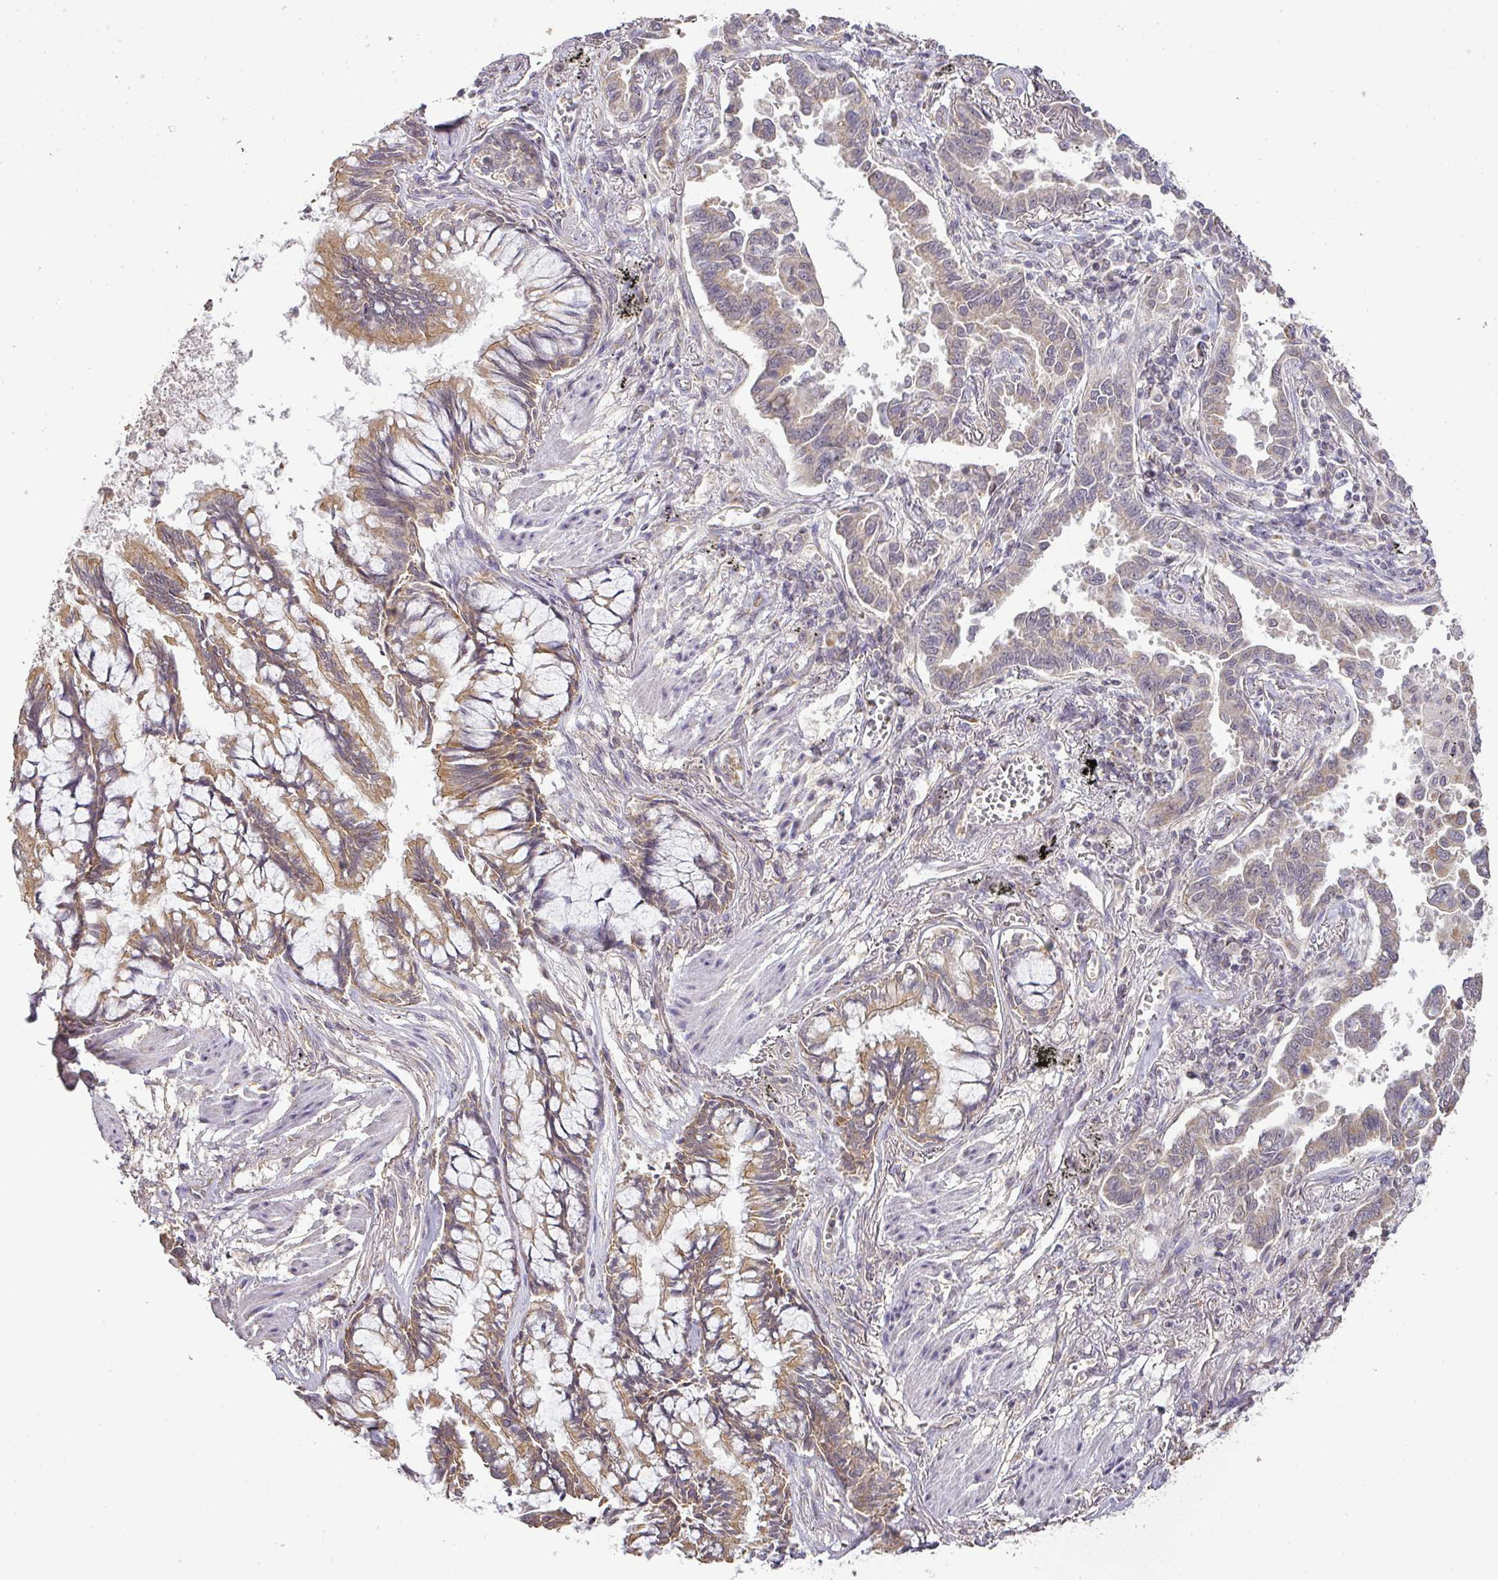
{"staining": {"intensity": "moderate", "quantity": "25%-75%", "location": "cytoplasmic/membranous"}, "tissue": "lung cancer", "cell_type": "Tumor cells", "image_type": "cancer", "snomed": [{"axis": "morphology", "description": "Adenocarcinoma, NOS"}, {"axis": "topography", "description": "Lung"}], "caption": "A micrograph of human lung cancer stained for a protein exhibits moderate cytoplasmic/membranous brown staining in tumor cells.", "gene": "MYOM2", "patient": {"sex": "male", "age": 67}}